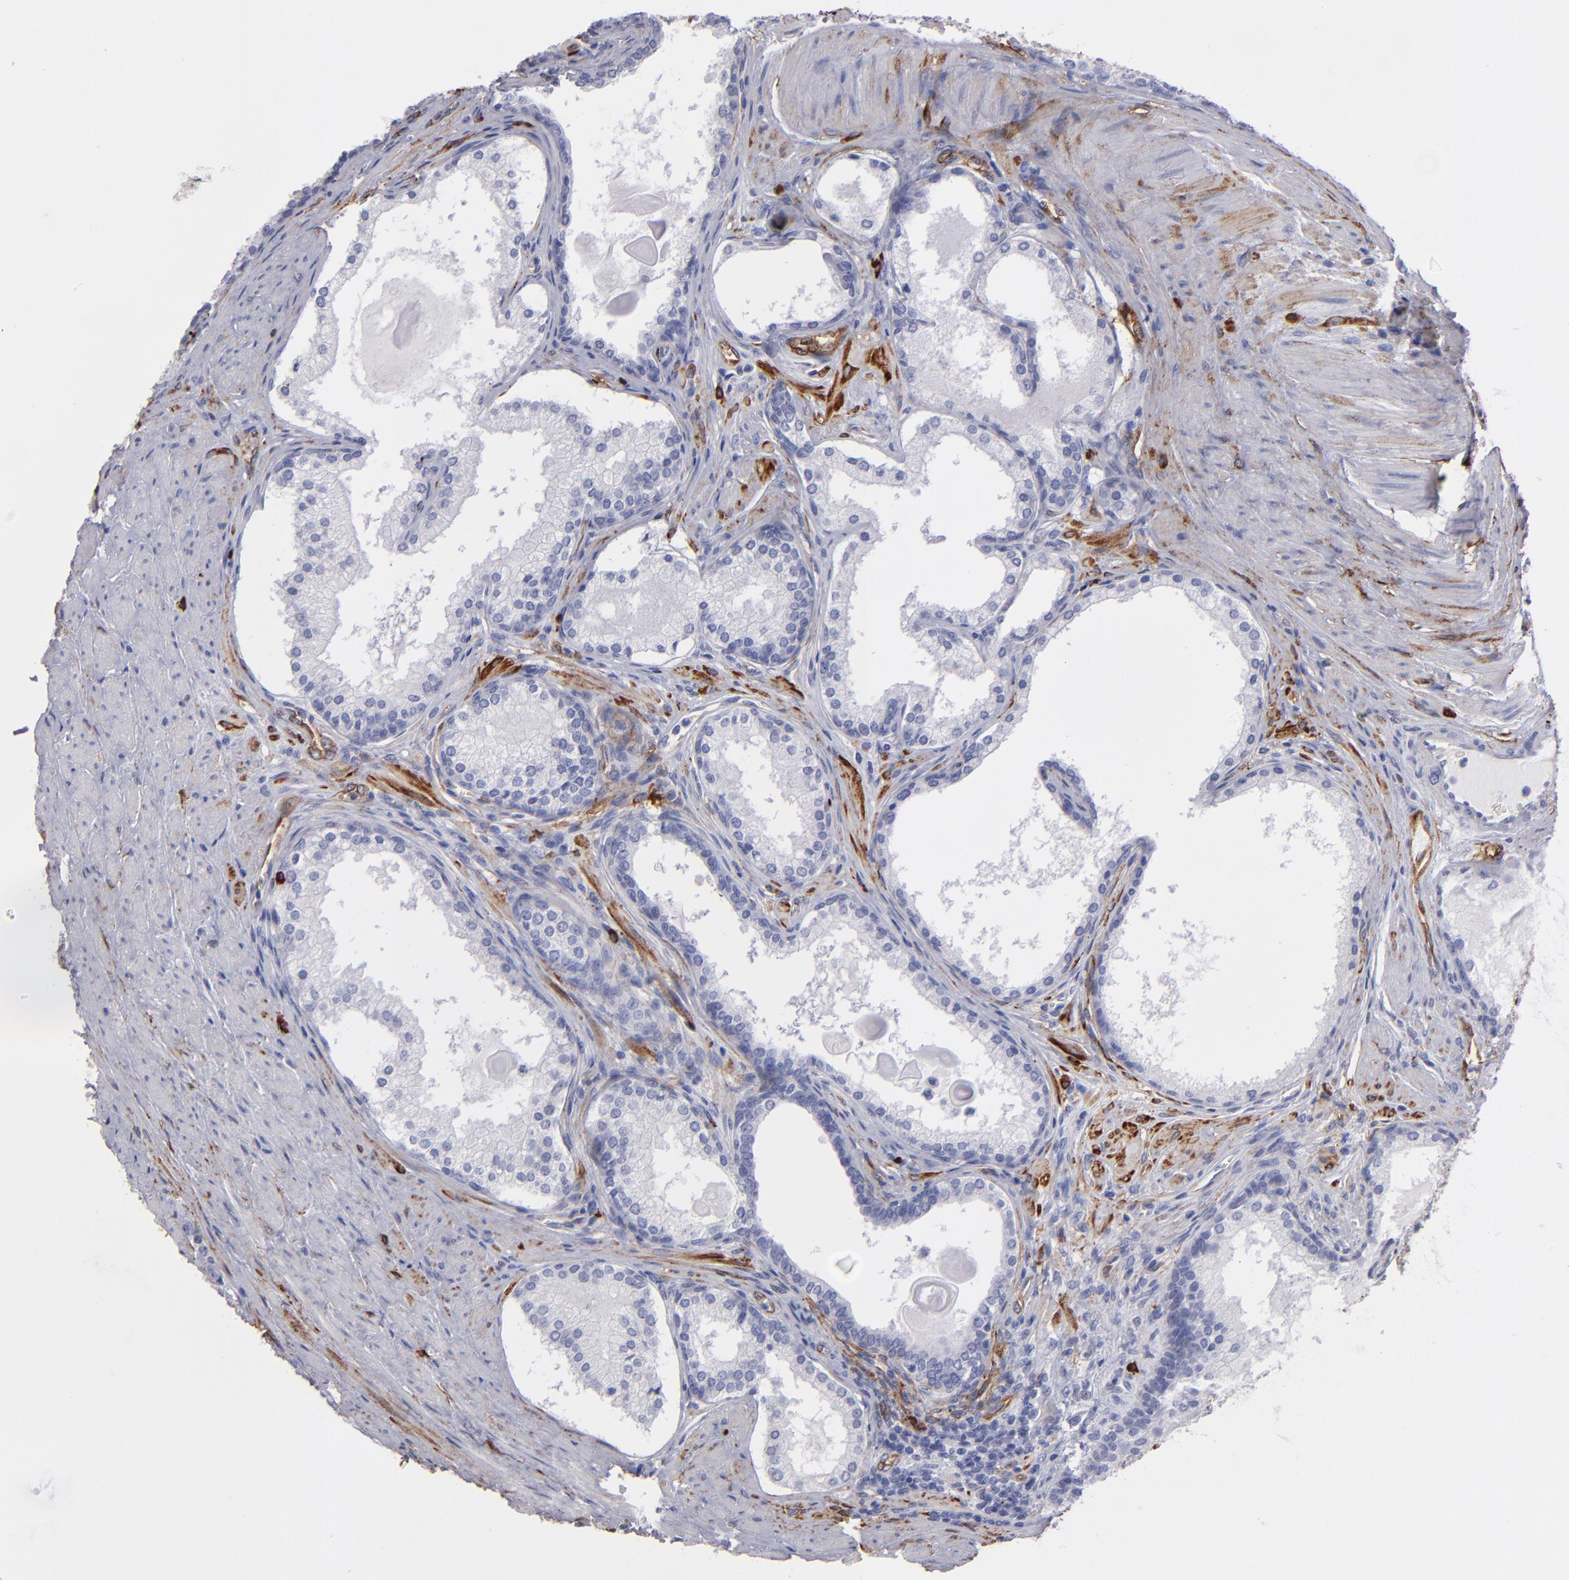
{"staining": {"intensity": "negative", "quantity": "none", "location": "none"}, "tissue": "prostate cancer", "cell_type": "Tumor cells", "image_type": "cancer", "snomed": [{"axis": "morphology", "description": "Adenocarcinoma, Medium grade"}, {"axis": "topography", "description": "Prostate"}], "caption": "A high-resolution micrograph shows IHC staining of prostate cancer, which displays no significant staining in tumor cells.", "gene": "AHNAK2", "patient": {"sex": "male", "age": 72}}